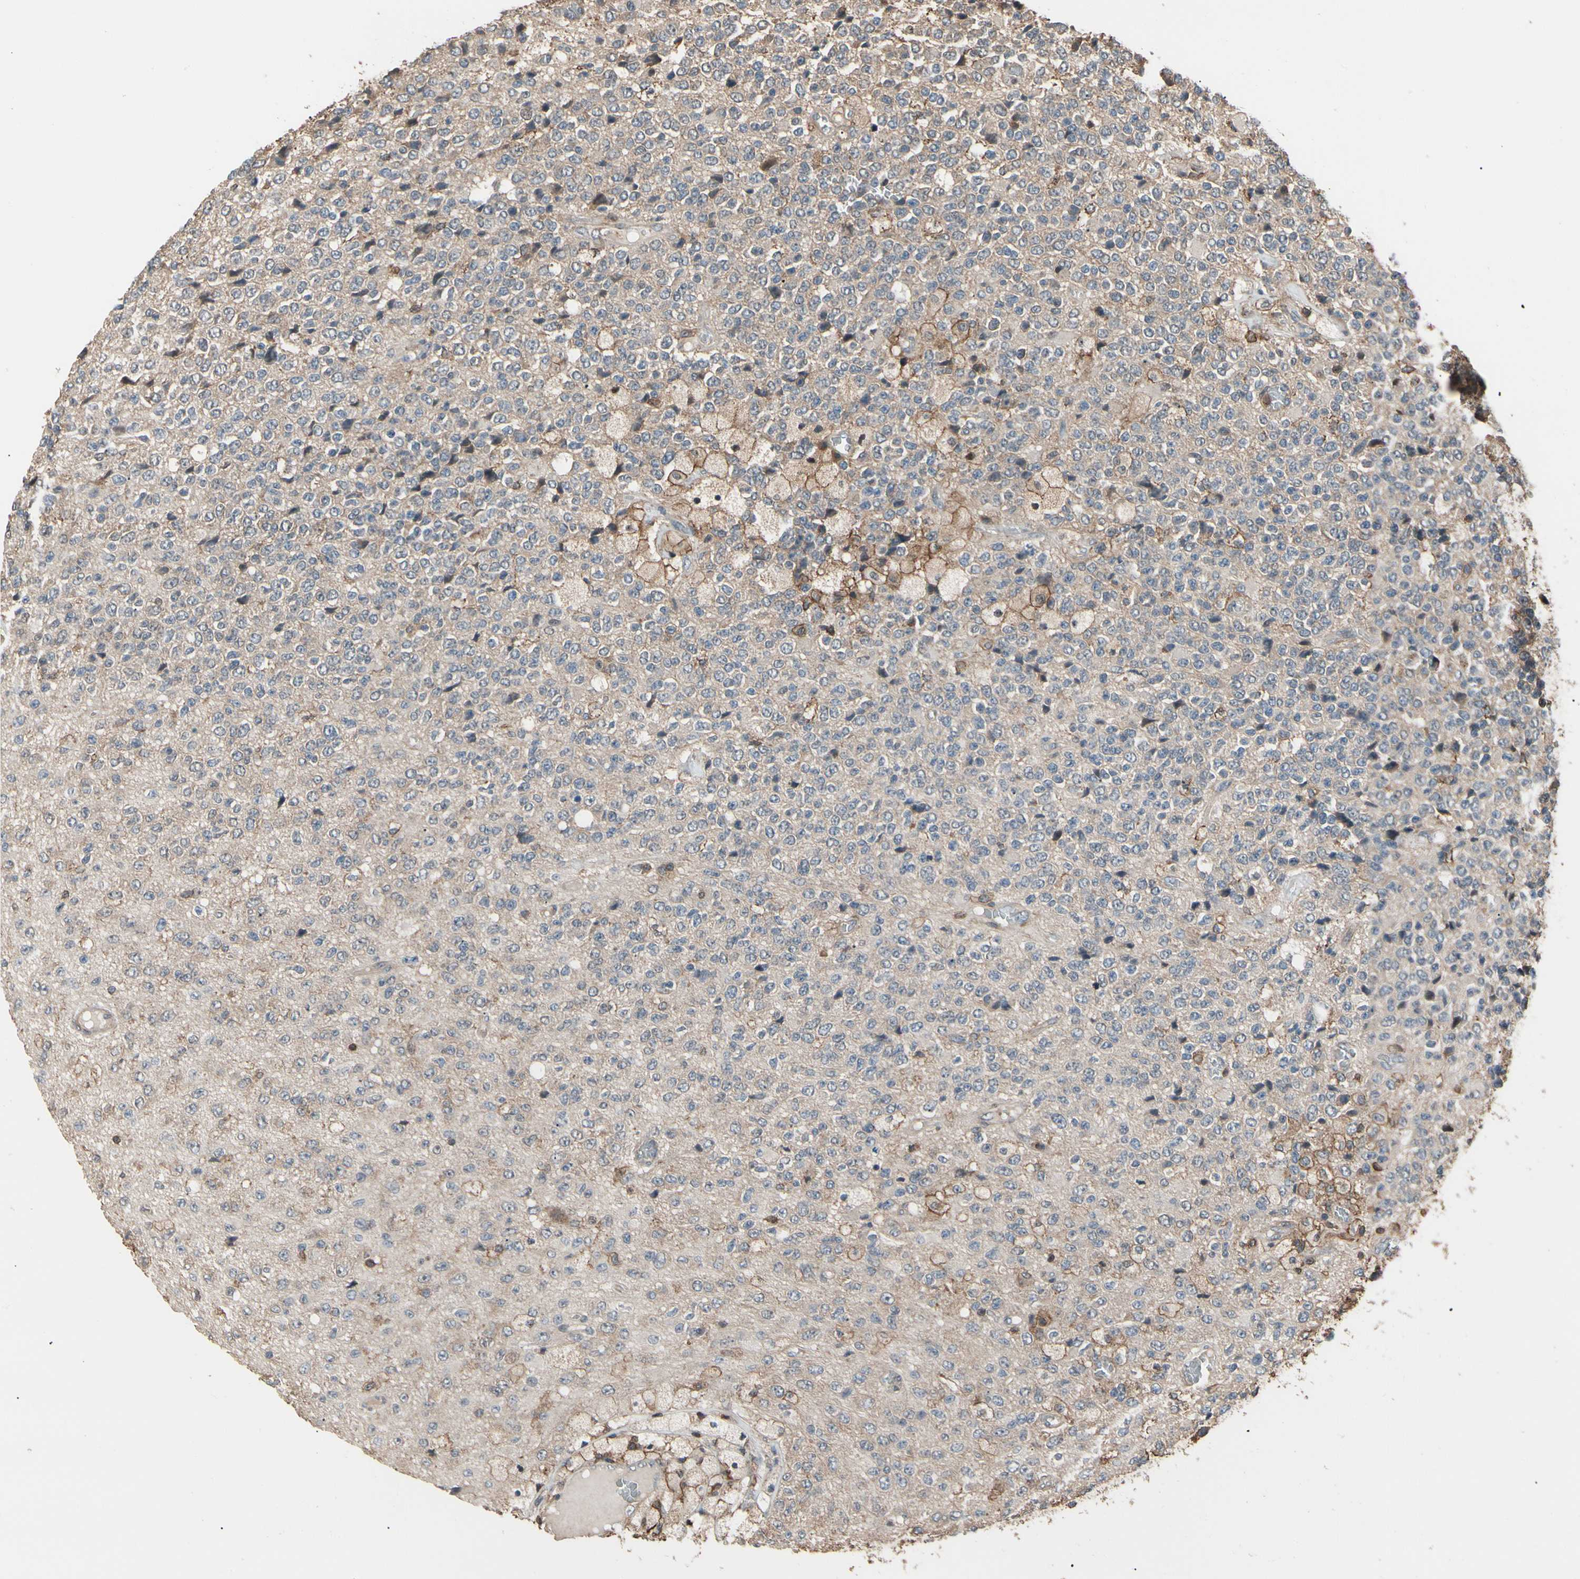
{"staining": {"intensity": "negative", "quantity": "none", "location": "none"}, "tissue": "glioma", "cell_type": "Tumor cells", "image_type": "cancer", "snomed": [{"axis": "morphology", "description": "Glioma, malignant, High grade"}, {"axis": "topography", "description": "pancreas cauda"}], "caption": "IHC image of human glioma stained for a protein (brown), which reveals no staining in tumor cells.", "gene": "MAPK13", "patient": {"sex": "male", "age": 60}}